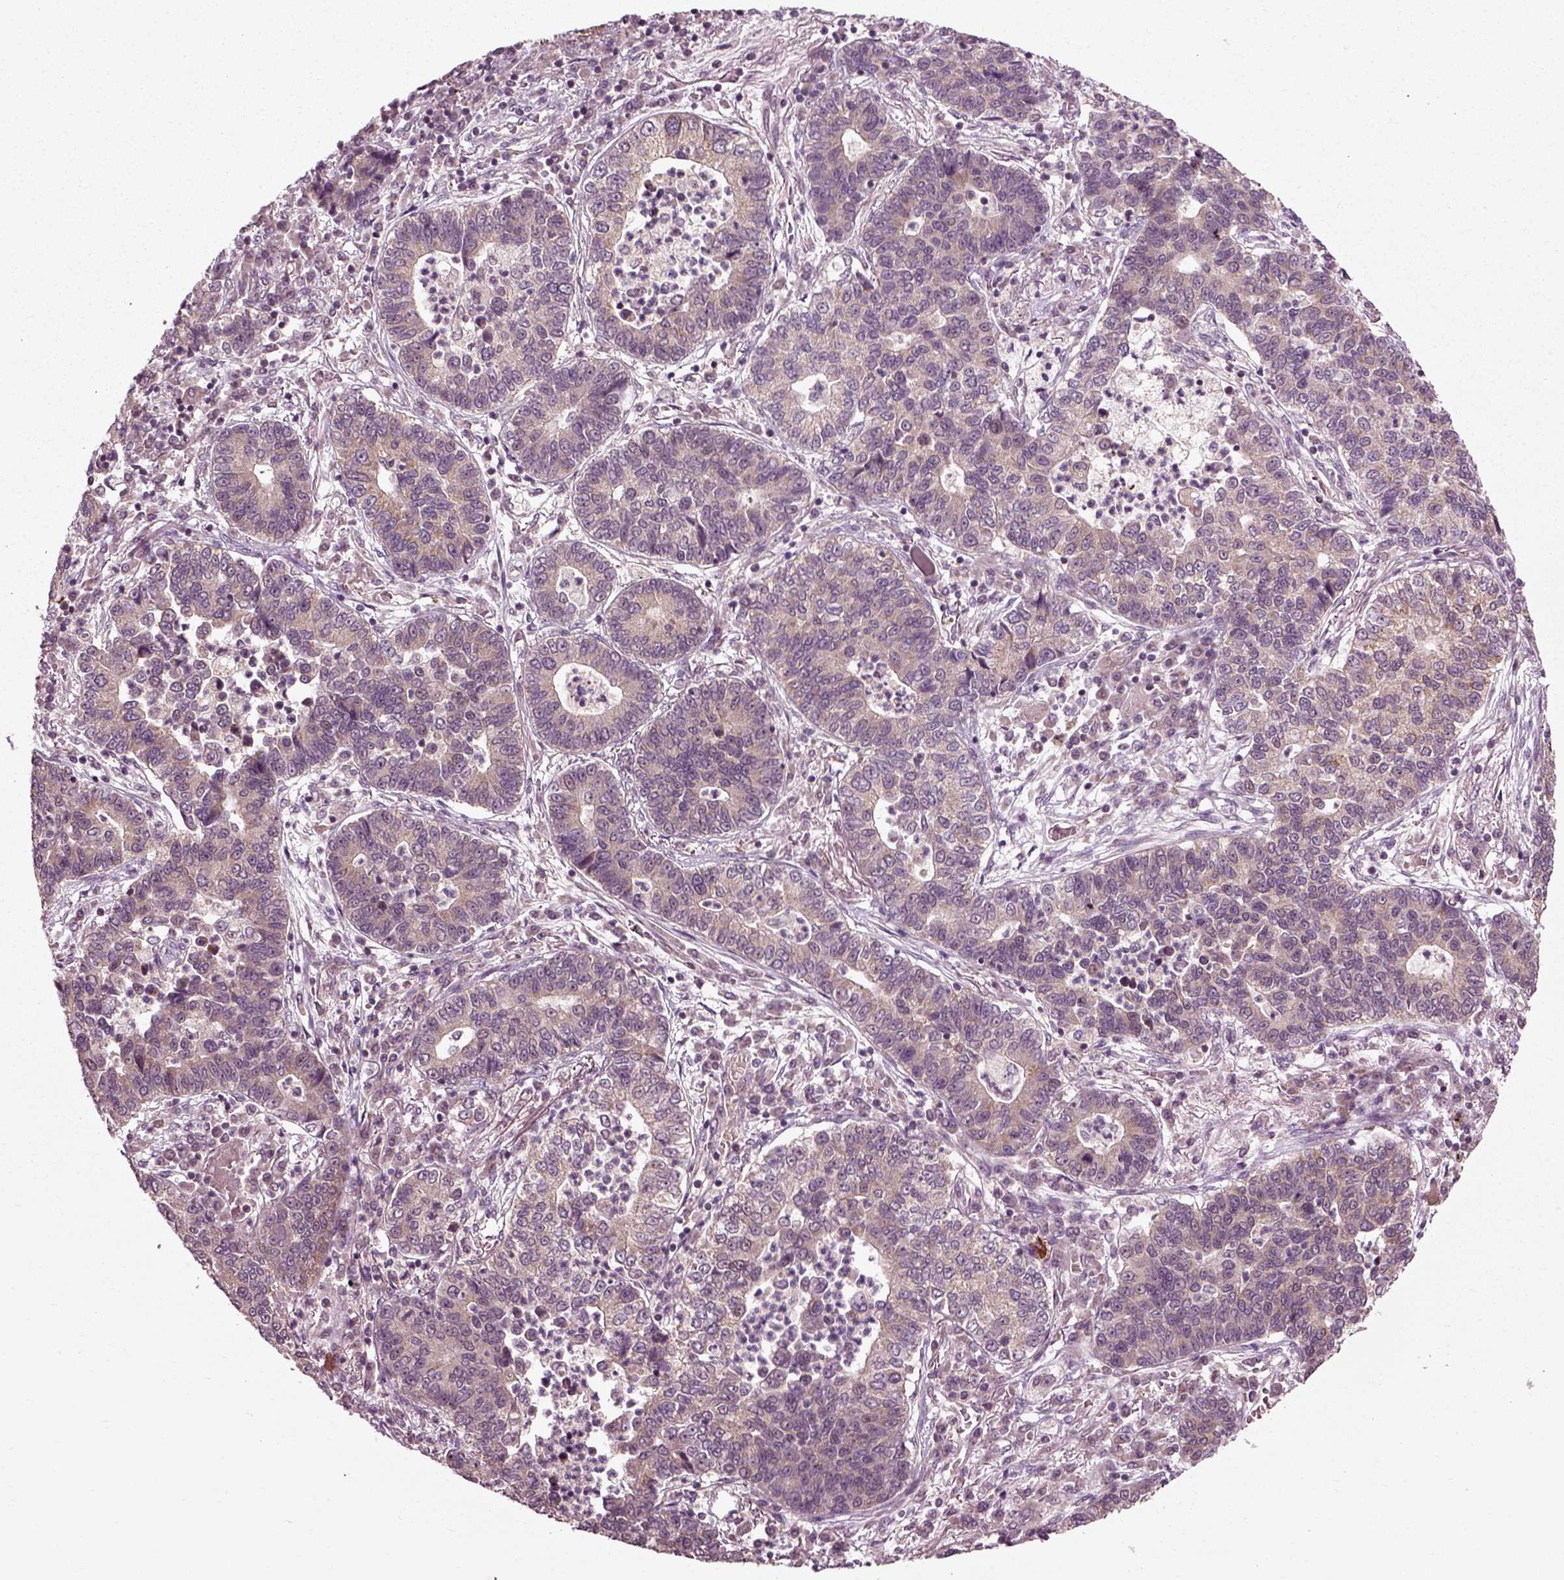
{"staining": {"intensity": "weak", "quantity": ">75%", "location": "cytoplasmic/membranous"}, "tissue": "lung cancer", "cell_type": "Tumor cells", "image_type": "cancer", "snomed": [{"axis": "morphology", "description": "Adenocarcinoma, NOS"}, {"axis": "topography", "description": "Lung"}], "caption": "The photomicrograph demonstrates a brown stain indicating the presence of a protein in the cytoplasmic/membranous of tumor cells in lung adenocarcinoma. The staining is performed using DAB brown chromogen to label protein expression. The nuclei are counter-stained blue using hematoxylin.", "gene": "PLCD3", "patient": {"sex": "female", "age": 57}}